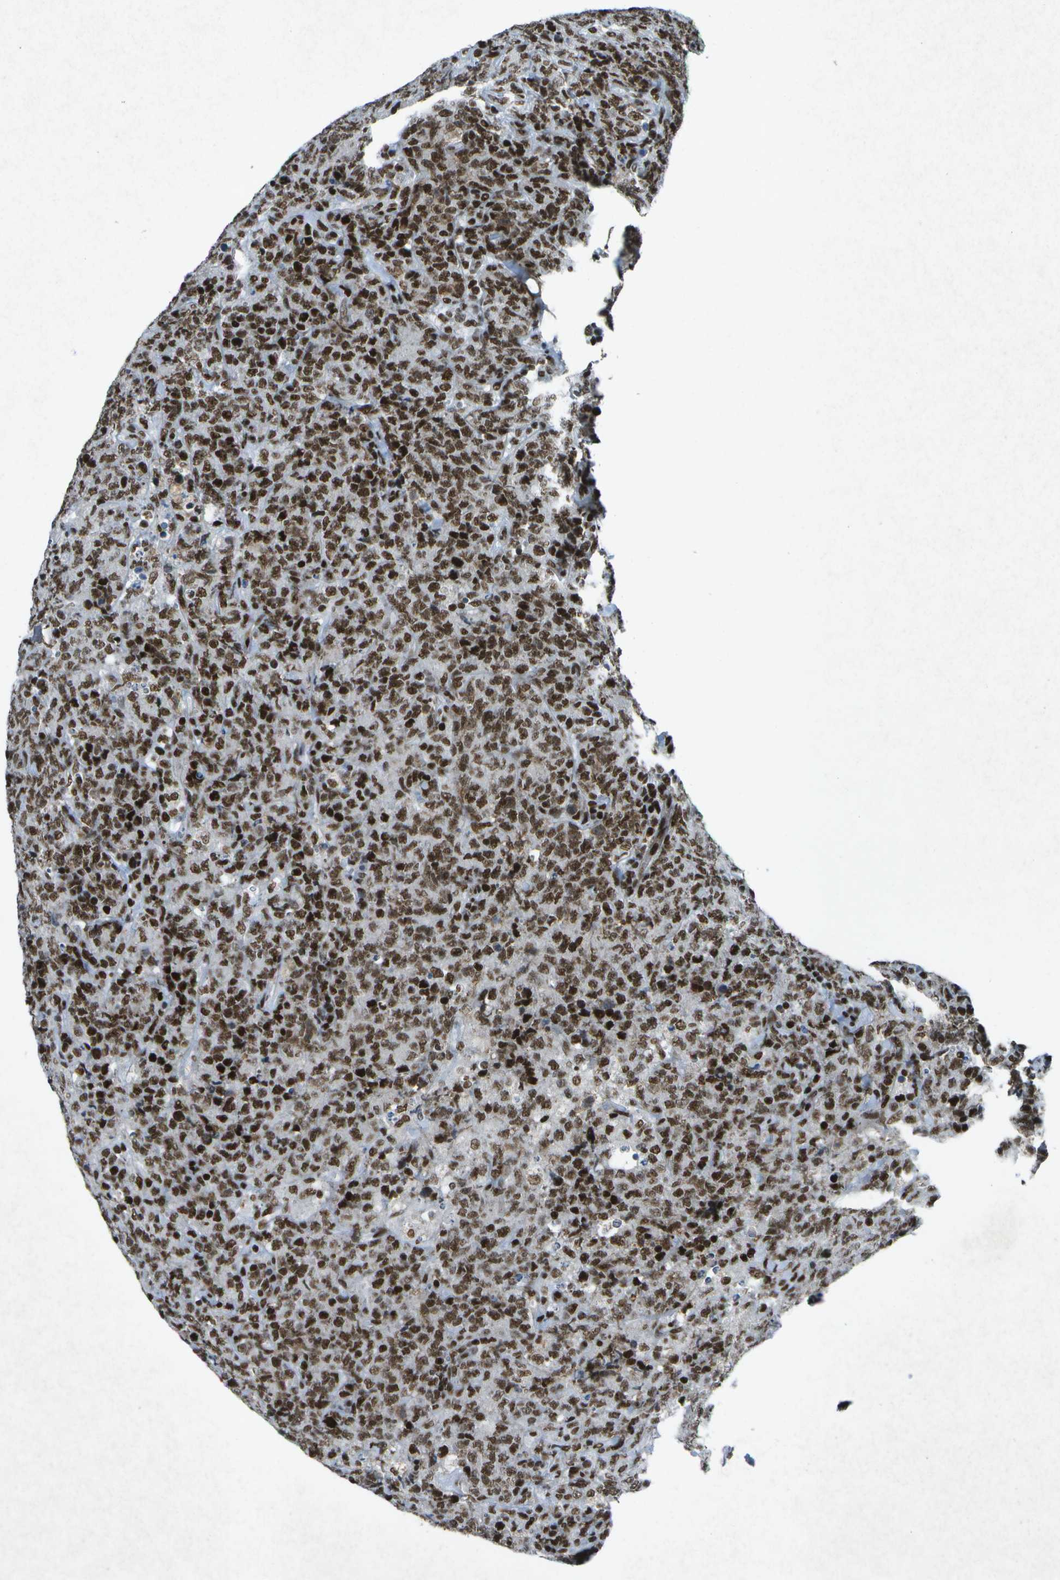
{"staining": {"intensity": "strong", "quantity": ">75%", "location": "nuclear"}, "tissue": "lymphoma", "cell_type": "Tumor cells", "image_type": "cancer", "snomed": [{"axis": "morphology", "description": "Malignant lymphoma, non-Hodgkin's type, High grade"}, {"axis": "topography", "description": "Tonsil"}], "caption": "A micrograph showing strong nuclear positivity in about >75% of tumor cells in malignant lymphoma, non-Hodgkin's type (high-grade), as visualized by brown immunohistochemical staining.", "gene": "MTA2", "patient": {"sex": "female", "age": 36}}